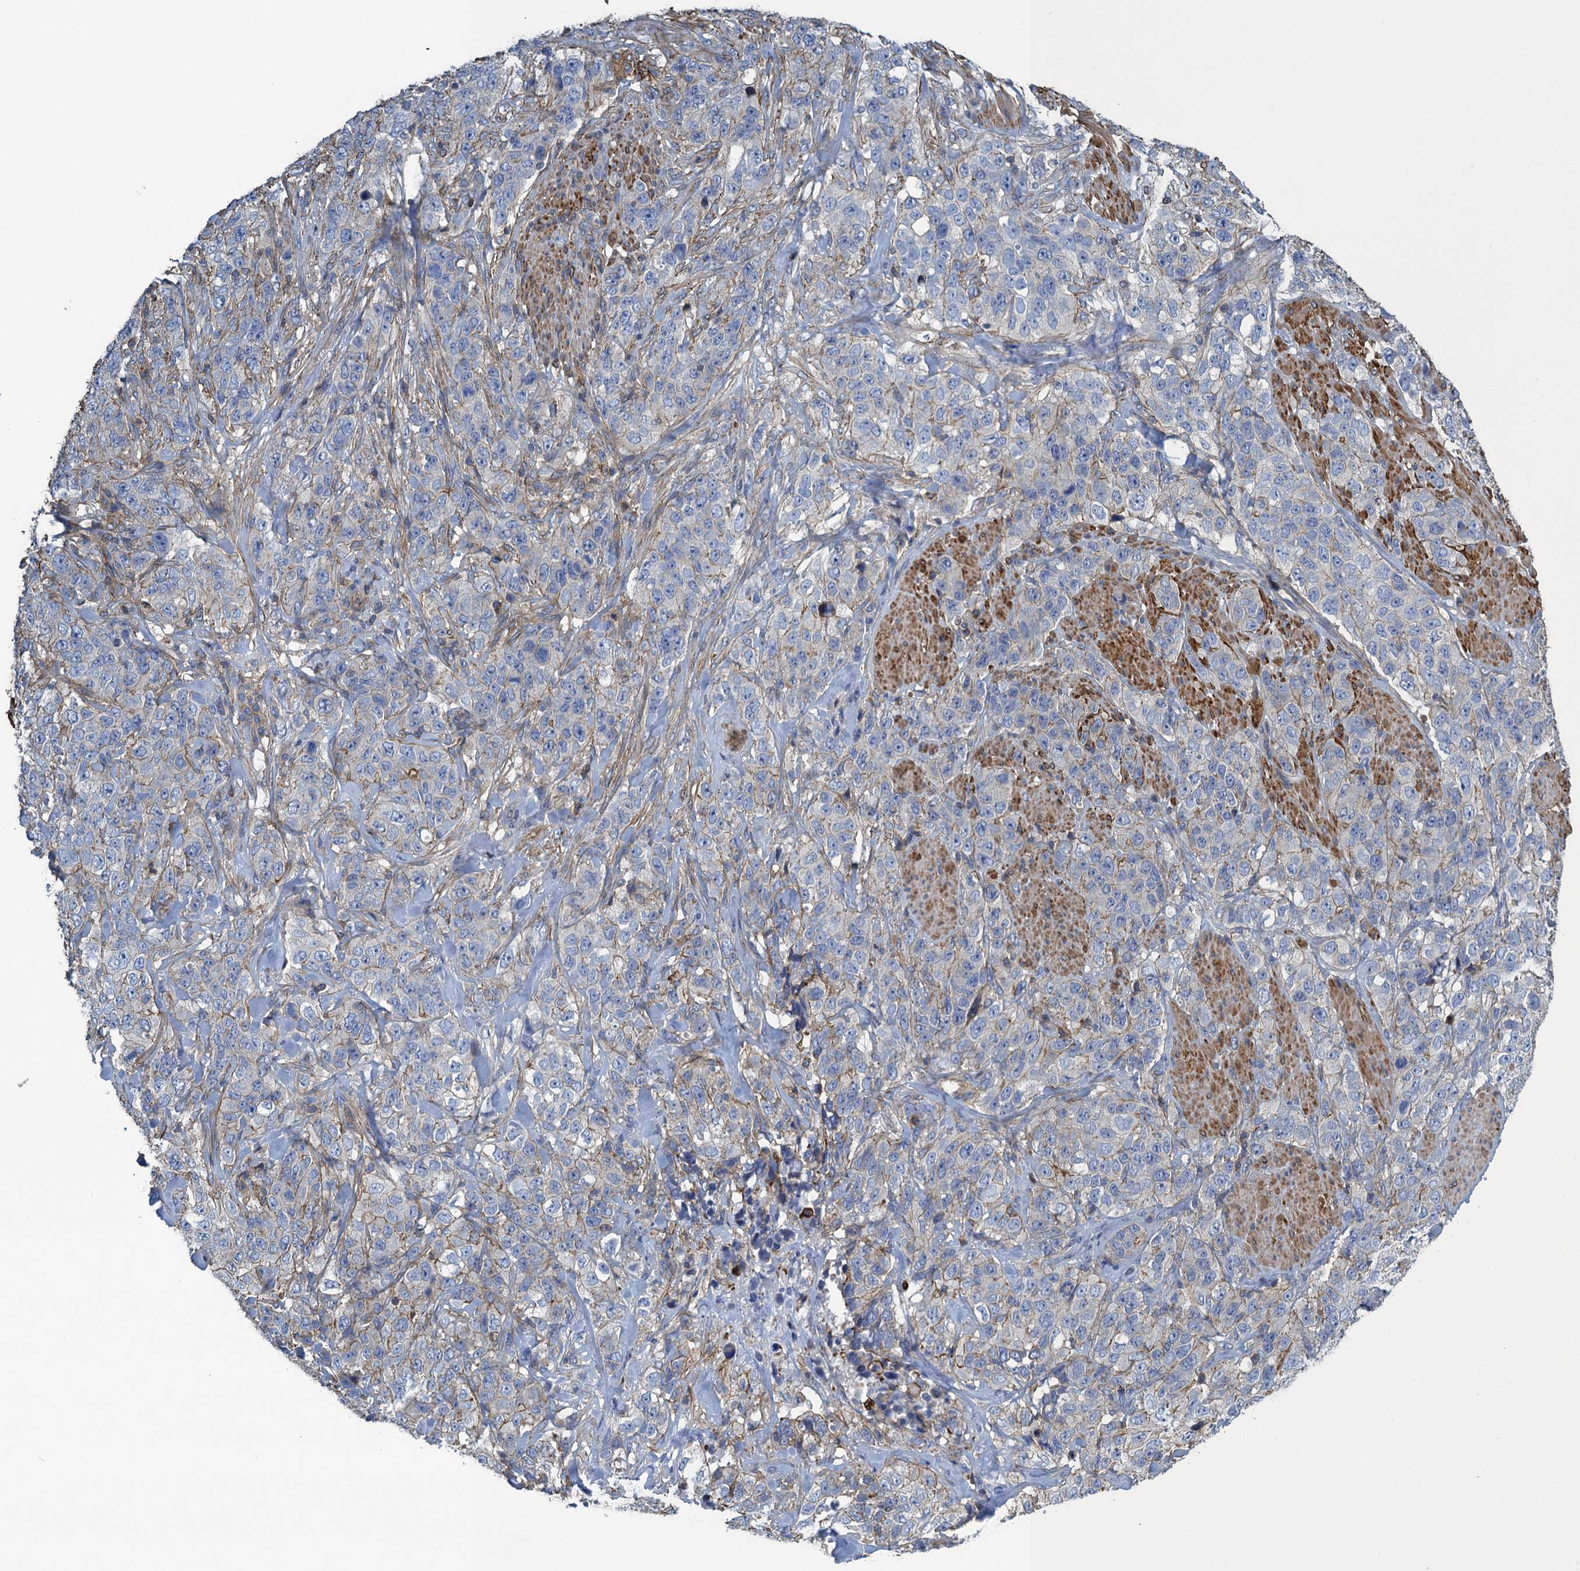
{"staining": {"intensity": "weak", "quantity": "<25%", "location": "cytoplasmic/membranous"}, "tissue": "stomach cancer", "cell_type": "Tumor cells", "image_type": "cancer", "snomed": [{"axis": "morphology", "description": "Adenocarcinoma, NOS"}, {"axis": "topography", "description": "Stomach"}], "caption": "An IHC micrograph of stomach adenocarcinoma is shown. There is no staining in tumor cells of stomach adenocarcinoma.", "gene": "PROSER2", "patient": {"sex": "male", "age": 48}}